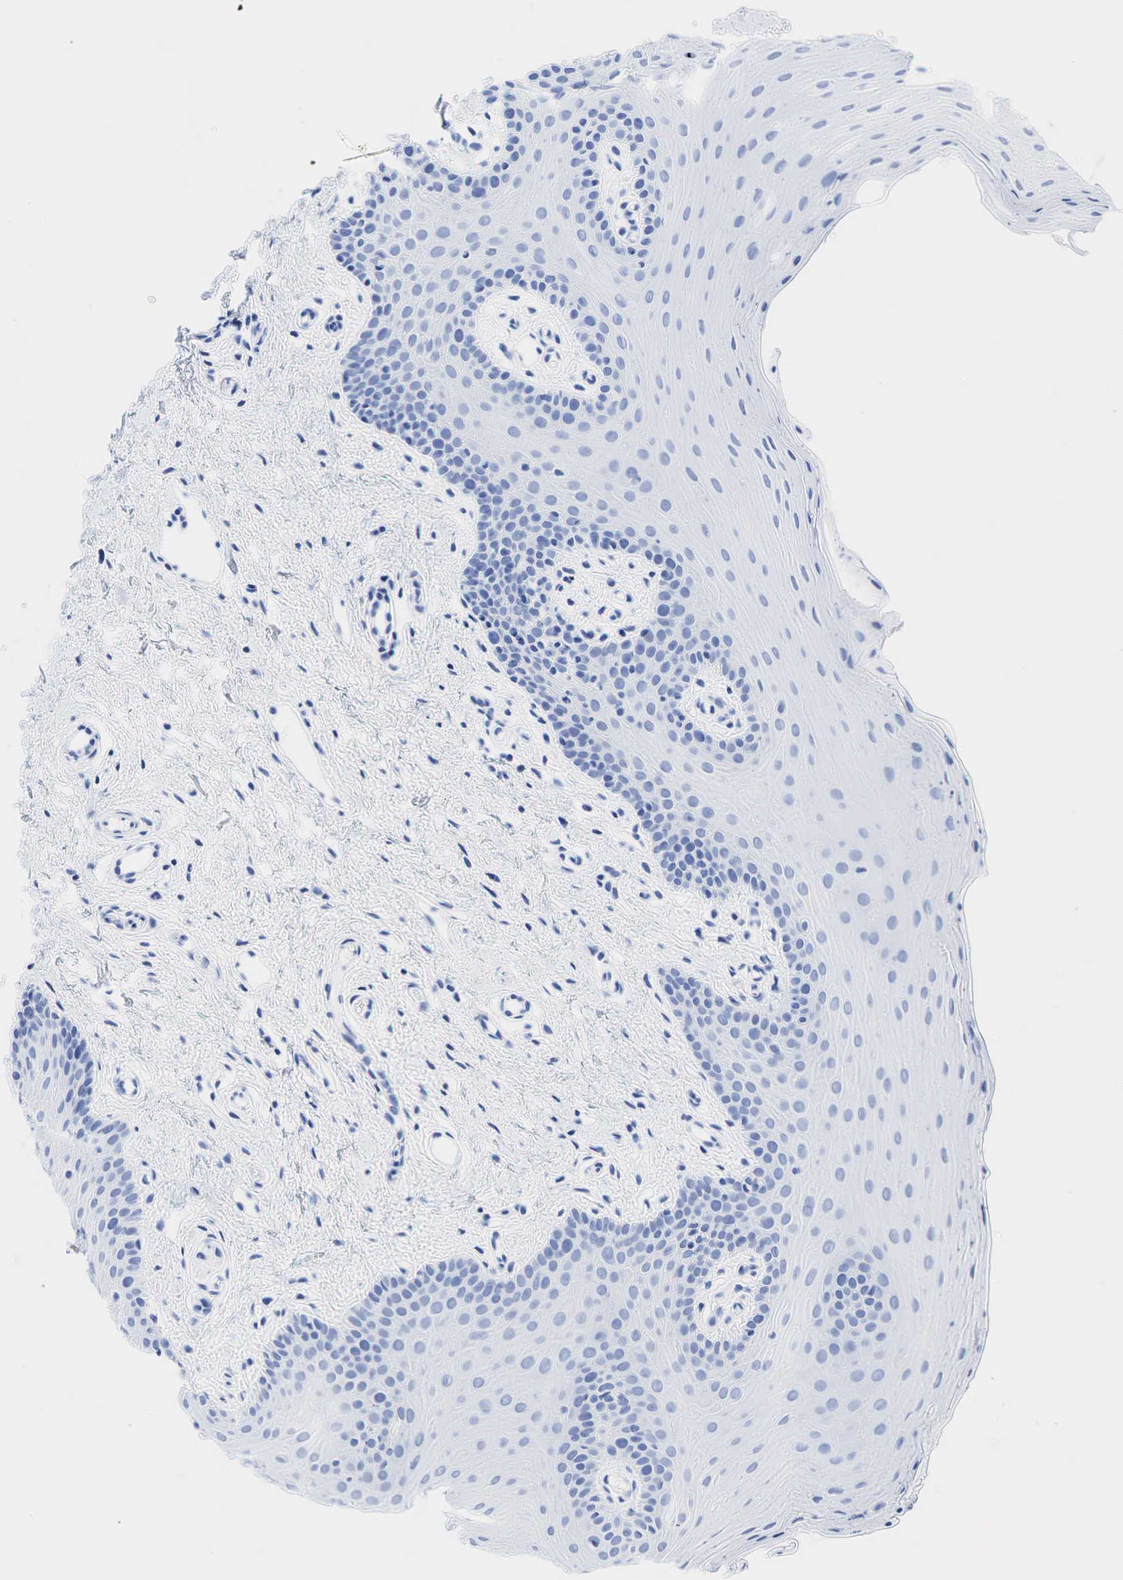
{"staining": {"intensity": "negative", "quantity": "none", "location": "none"}, "tissue": "oral mucosa", "cell_type": "Squamous epithelial cells", "image_type": "normal", "snomed": [{"axis": "morphology", "description": "Normal tissue, NOS"}, {"axis": "topography", "description": "Oral tissue"}], "caption": "Immunohistochemical staining of unremarkable oral mucosa reveals no significant expression in squamous epithelial cells. The staining is performed using DAB brown chromogen with nuclei counter-stained in using hematoxylin.", "gene": "INHA", "patient": {"sex": "male", "age": 14}}